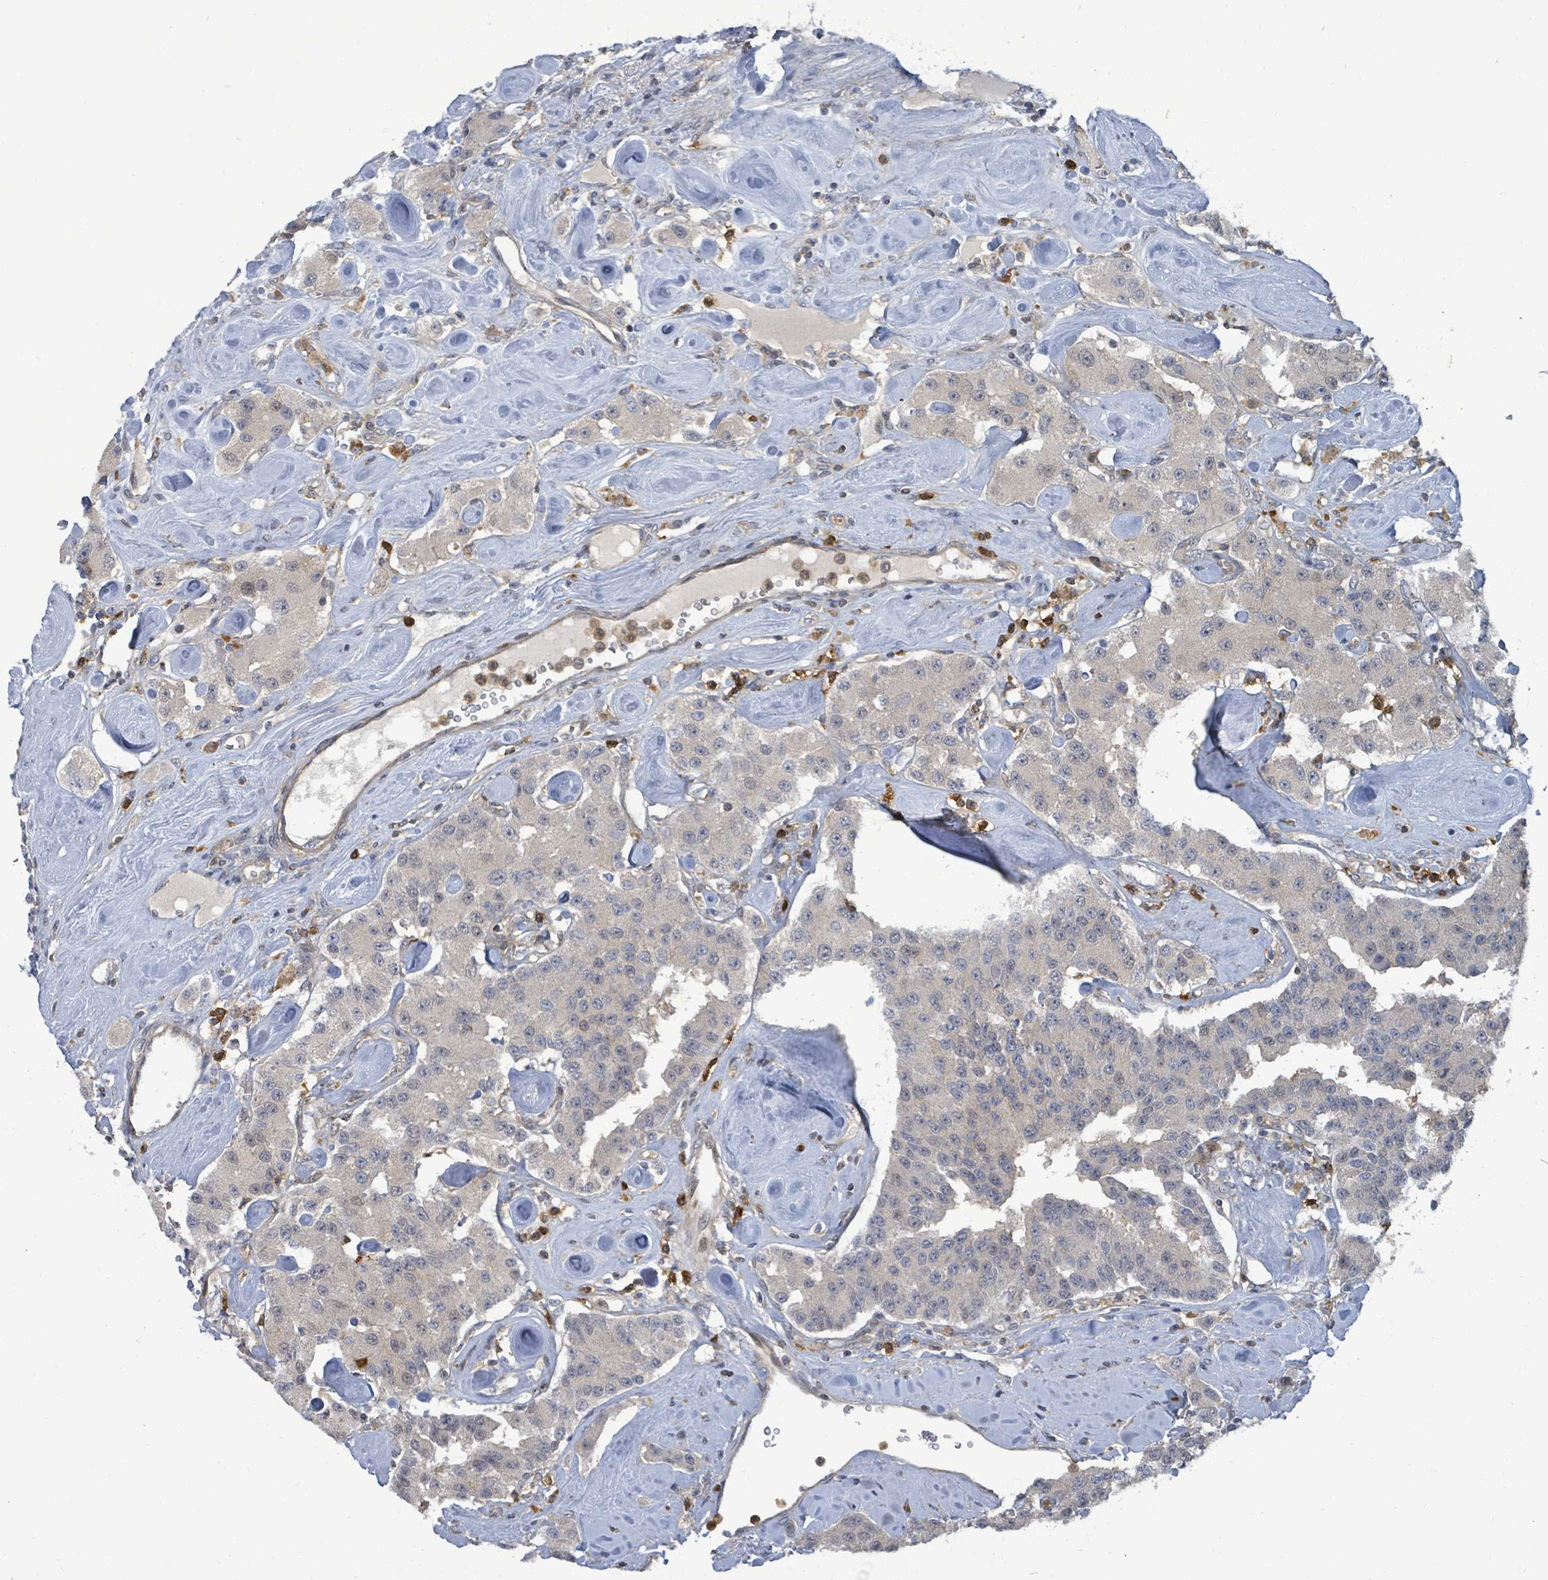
{"staining": {"intensity": "negative", "quantity": "none", "location": "none"}, "tissue": "carcinoid", "cell_type": "Tumor cells", "image_type": "cancer", "snomed": [{"axis": "morphology", "description": "Carcinoid, malignant, NOS"}, {"axis": "topography", "description": "Pancreas"}], "caption": "Immunohistochemical staining of human malignant carcinoid displays no significant expression in tumor cells. Brightfield microscopy of immunohistochemistry (IHC) stained with DAB (brown) and hematoxylin (blue), captured at high magnification.", "gene": "PGAM1", "patient": {"sex": "male", "age": 41}}